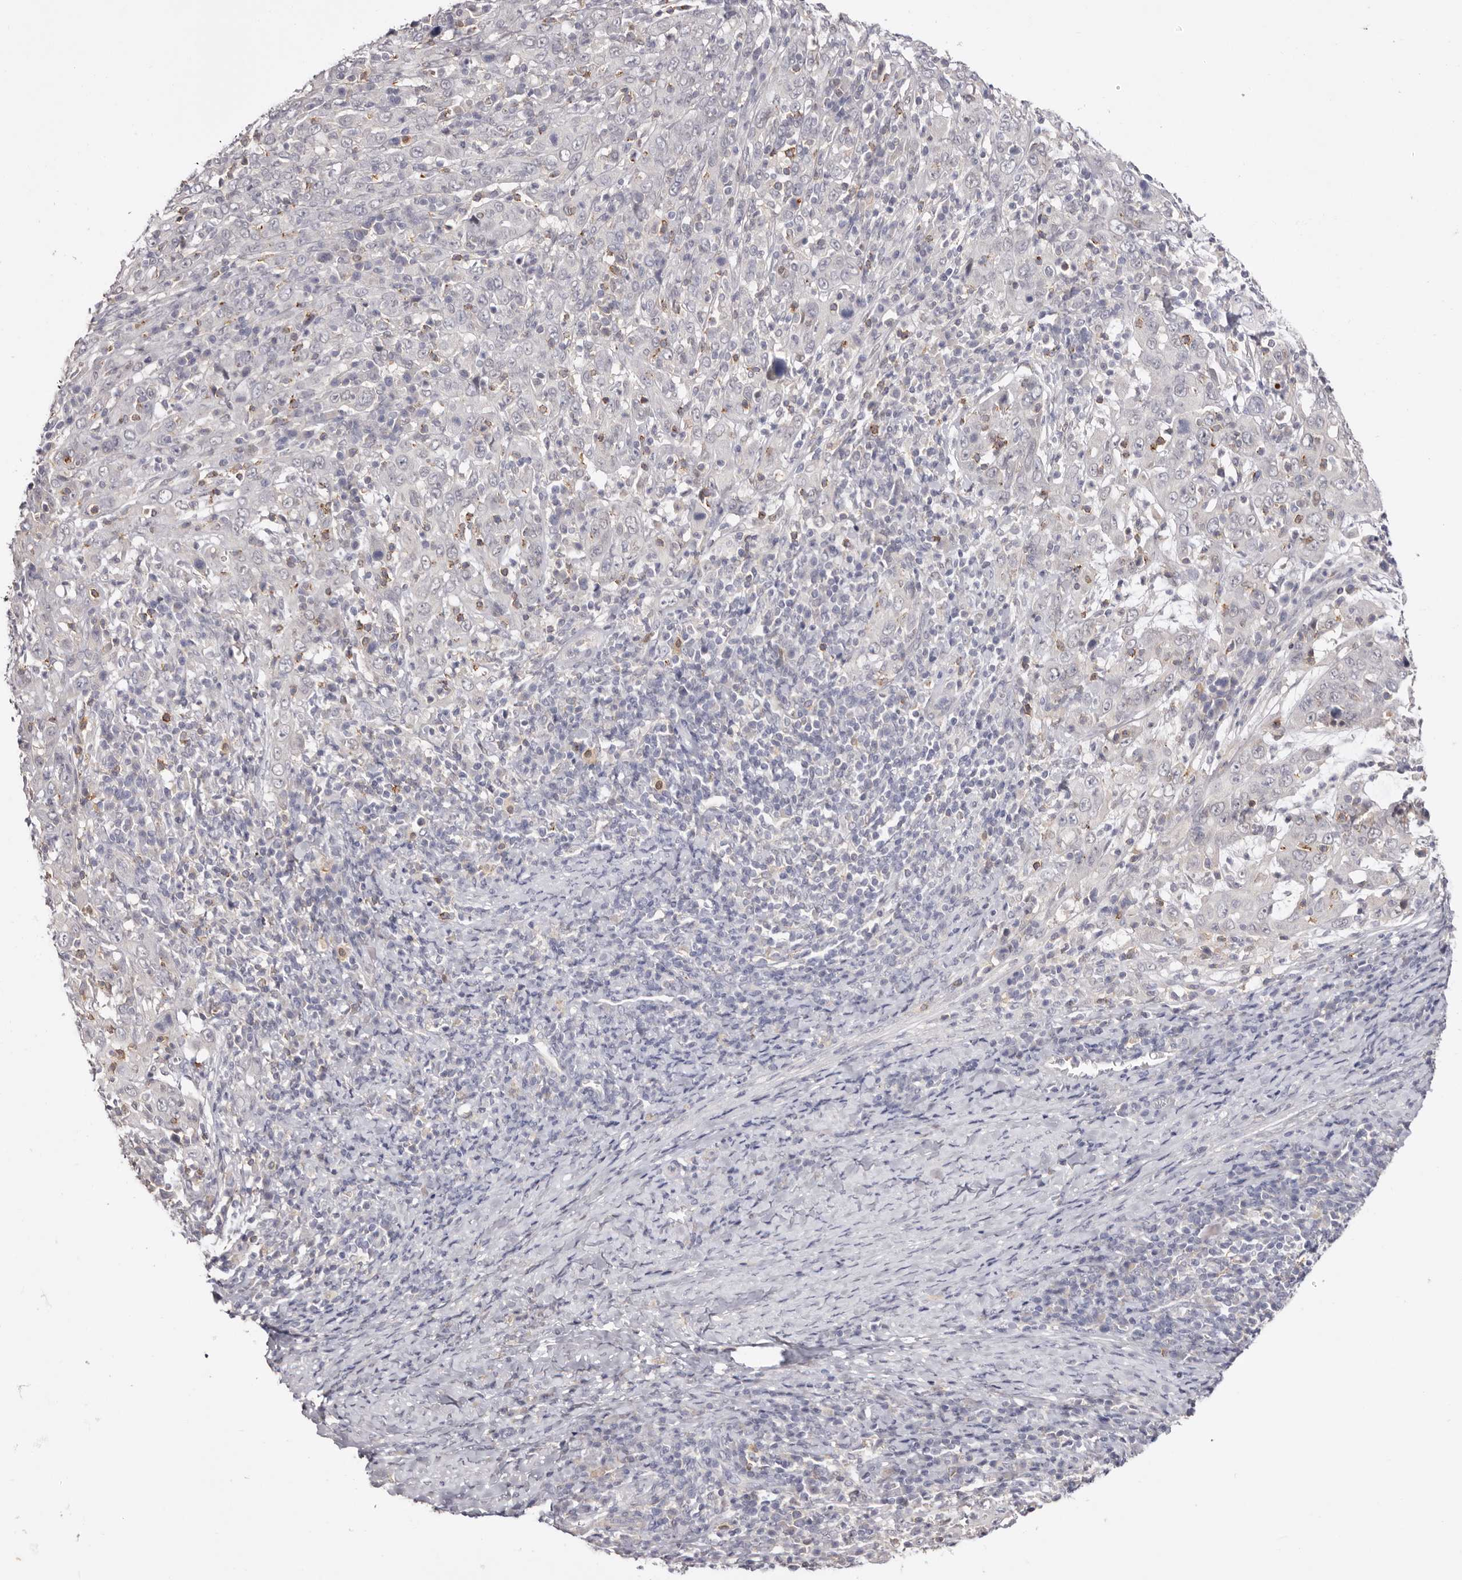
{"staining": {"intensity": "negative", "quantity": "none", "location": "none"}, "tissue": "cervical cancer", "cell_type": "Tumor cells", "image_type": "cancer", "snomed": [{"axis": "morphology", "description": "Squamous cell carcinoma, NOS"}, {"axis": "topography", "description": "Cervix"}], "caption": "An immunohistochemistry micrograph of cervical cancer (squamous cell carcinoma) is shown. There is no staining in tumor cells of cervical cancer (squamous cell carcinoma).", "gene": "LMLN", "patient": {"sex": "female", "age": 46}}